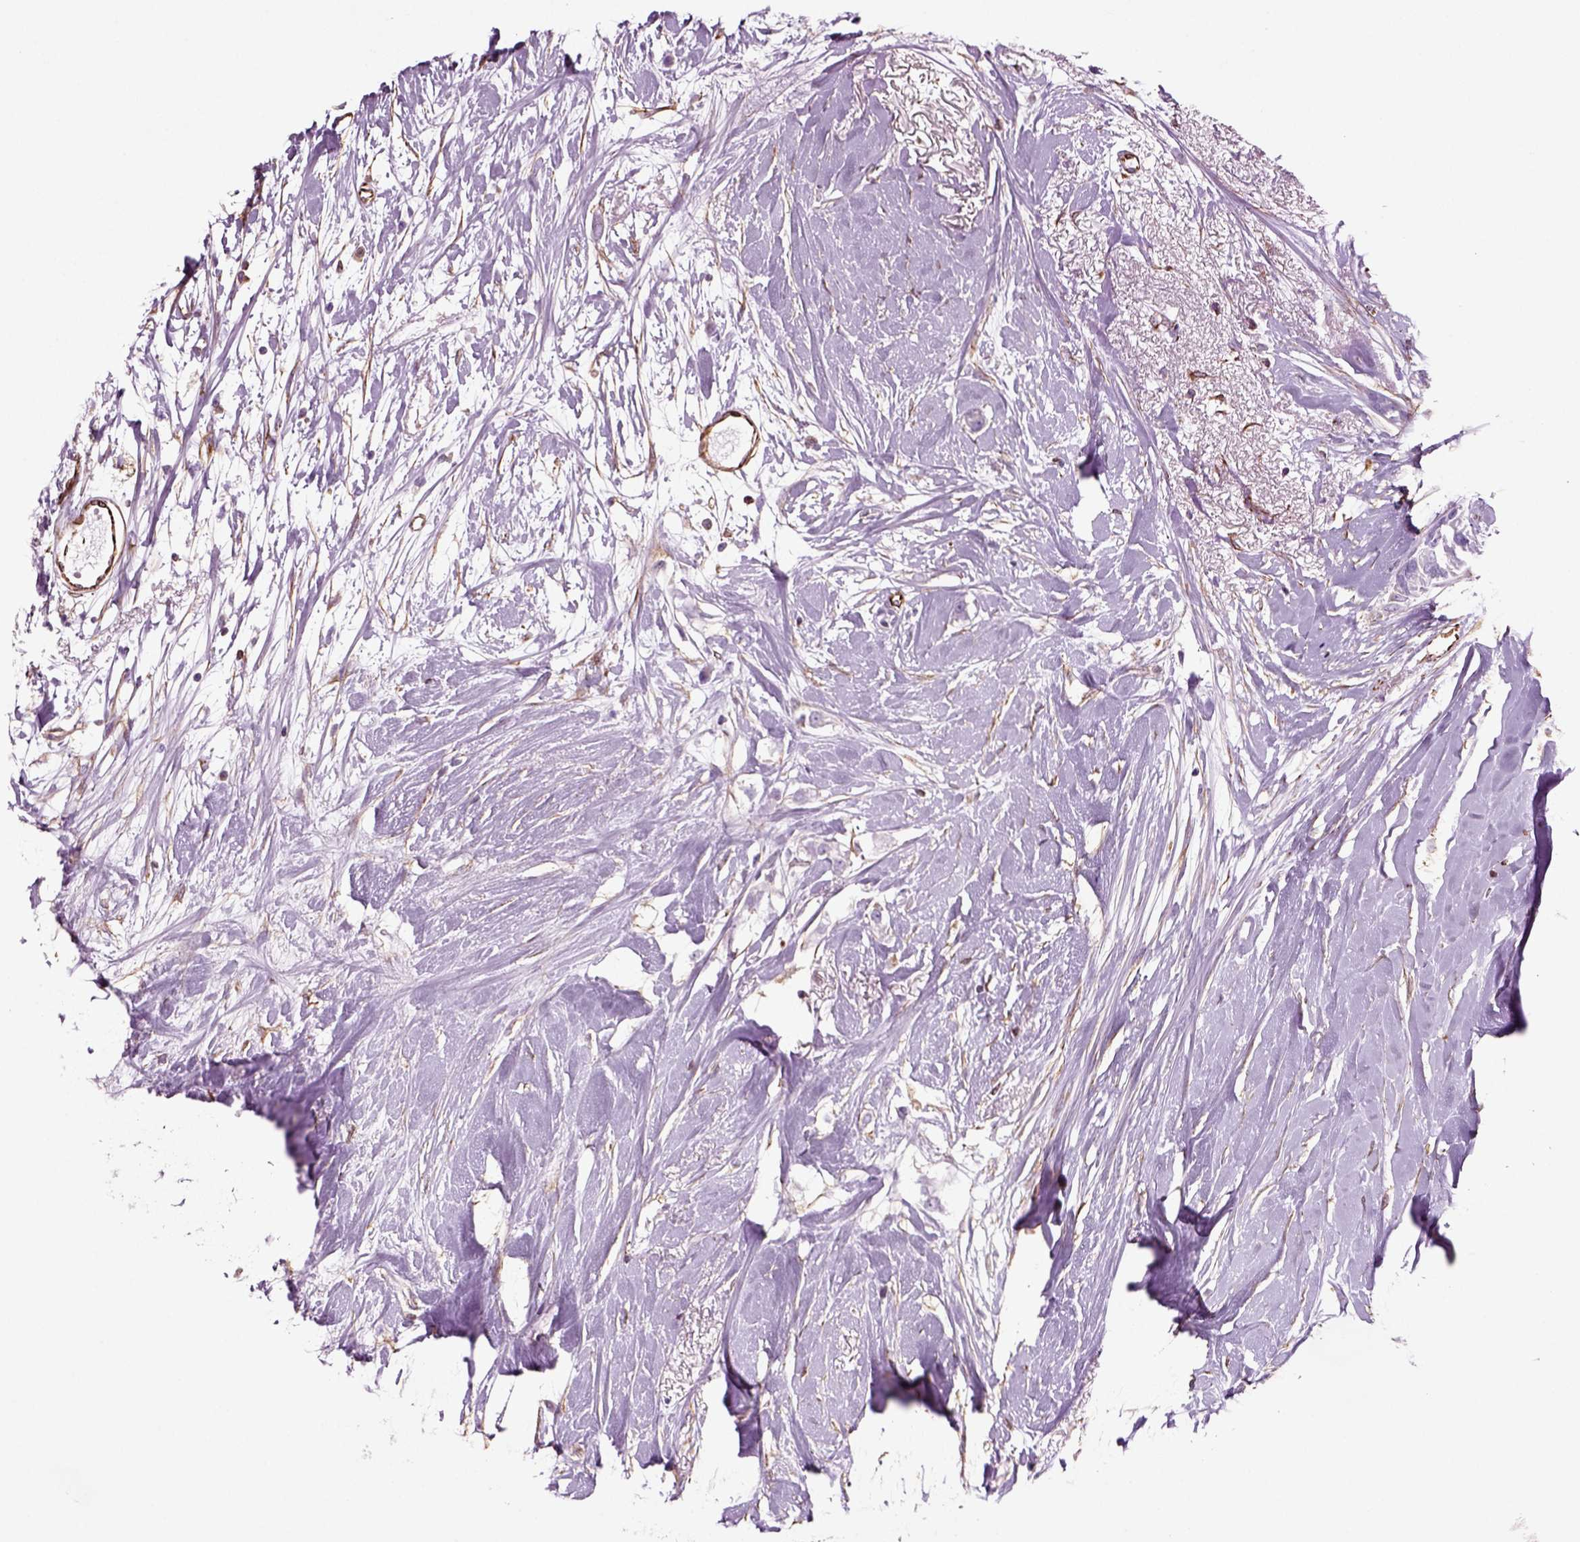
{"staining": {"intensity": "negative", "quantity": "none", "location": "none"}, "tissue": "breast cancer", "cell_type": "Tumor cells", "image_type": "cancer", "snomed": [{"axis": "morphology", "description": "Duct carcinoma"}, {"axis": "topography", "description": "Breast"}], "caption": "Immunohistochemical staining of intraductal carcinoma (breast) demonstrates no significant staining in tumor cells.", "gene": "ACER3", "patient": {"sex": "female", "age": 40}}